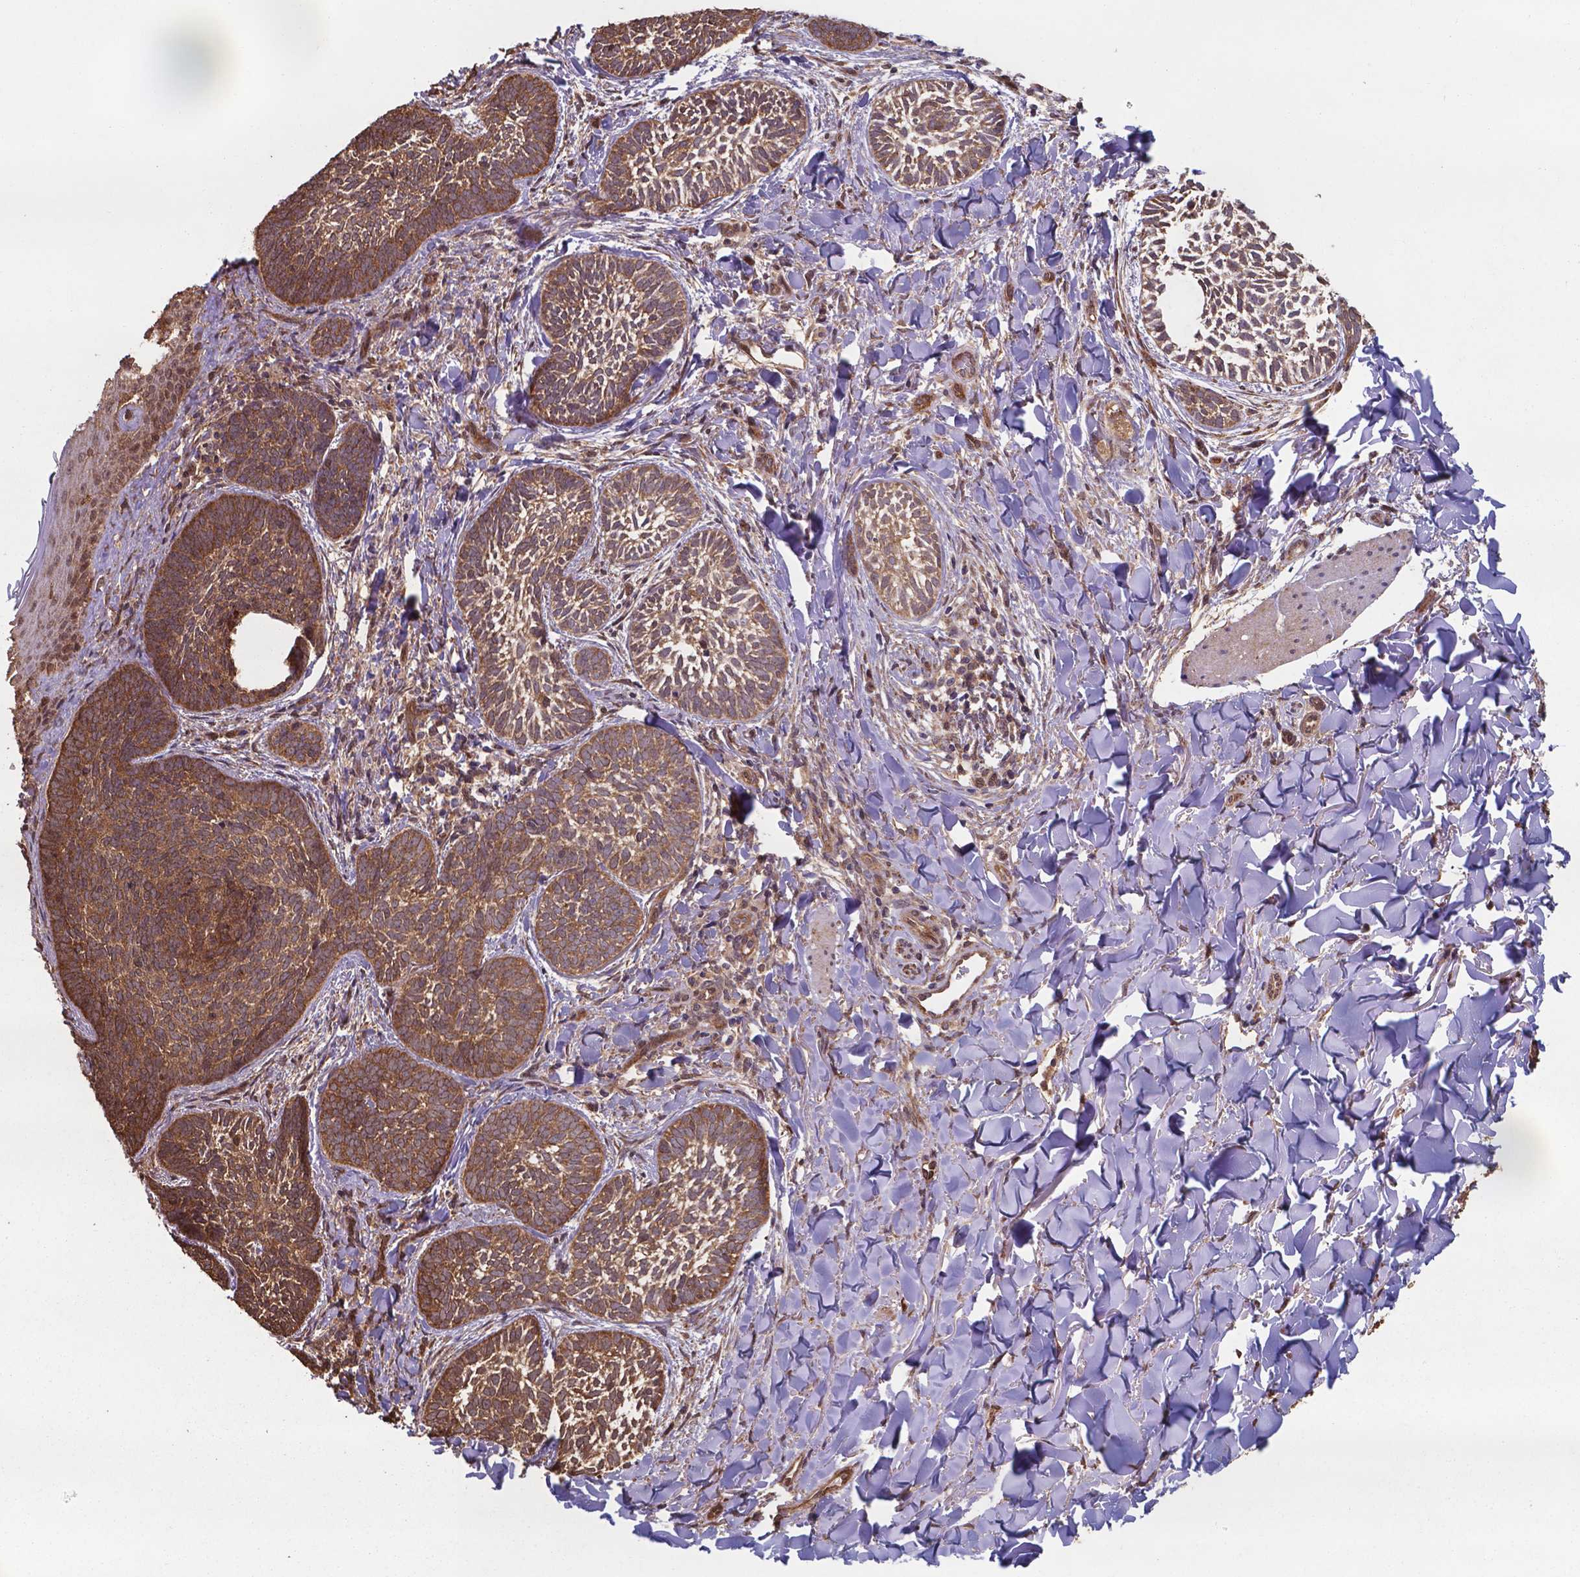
{"staining": {"intensity": "moderate", "quantity": ">75%", "location": "cytoplasmic/membranous,nuclear"}, "tissue": "skin cancer", "cell_type": "Tumor cells", "image_type": "cancer", "snomed": [{"axis": "morphology", "description": "Normal tissue, NOS"}, {"axis": "morphology", "description": "Basal cell carcinoma"}, {"axis": "topography", "description": "Skin"}], "caption": "Immunohistochemical staining of human basal cell carcinoma (skin) demonstrates medium levels of moderate cytoplasmic/membranous and nuclear protein positivity in approximately >75% of tumor cells.", "gene": "CHP2", "patient": {"sex": "male", "age": 46}}